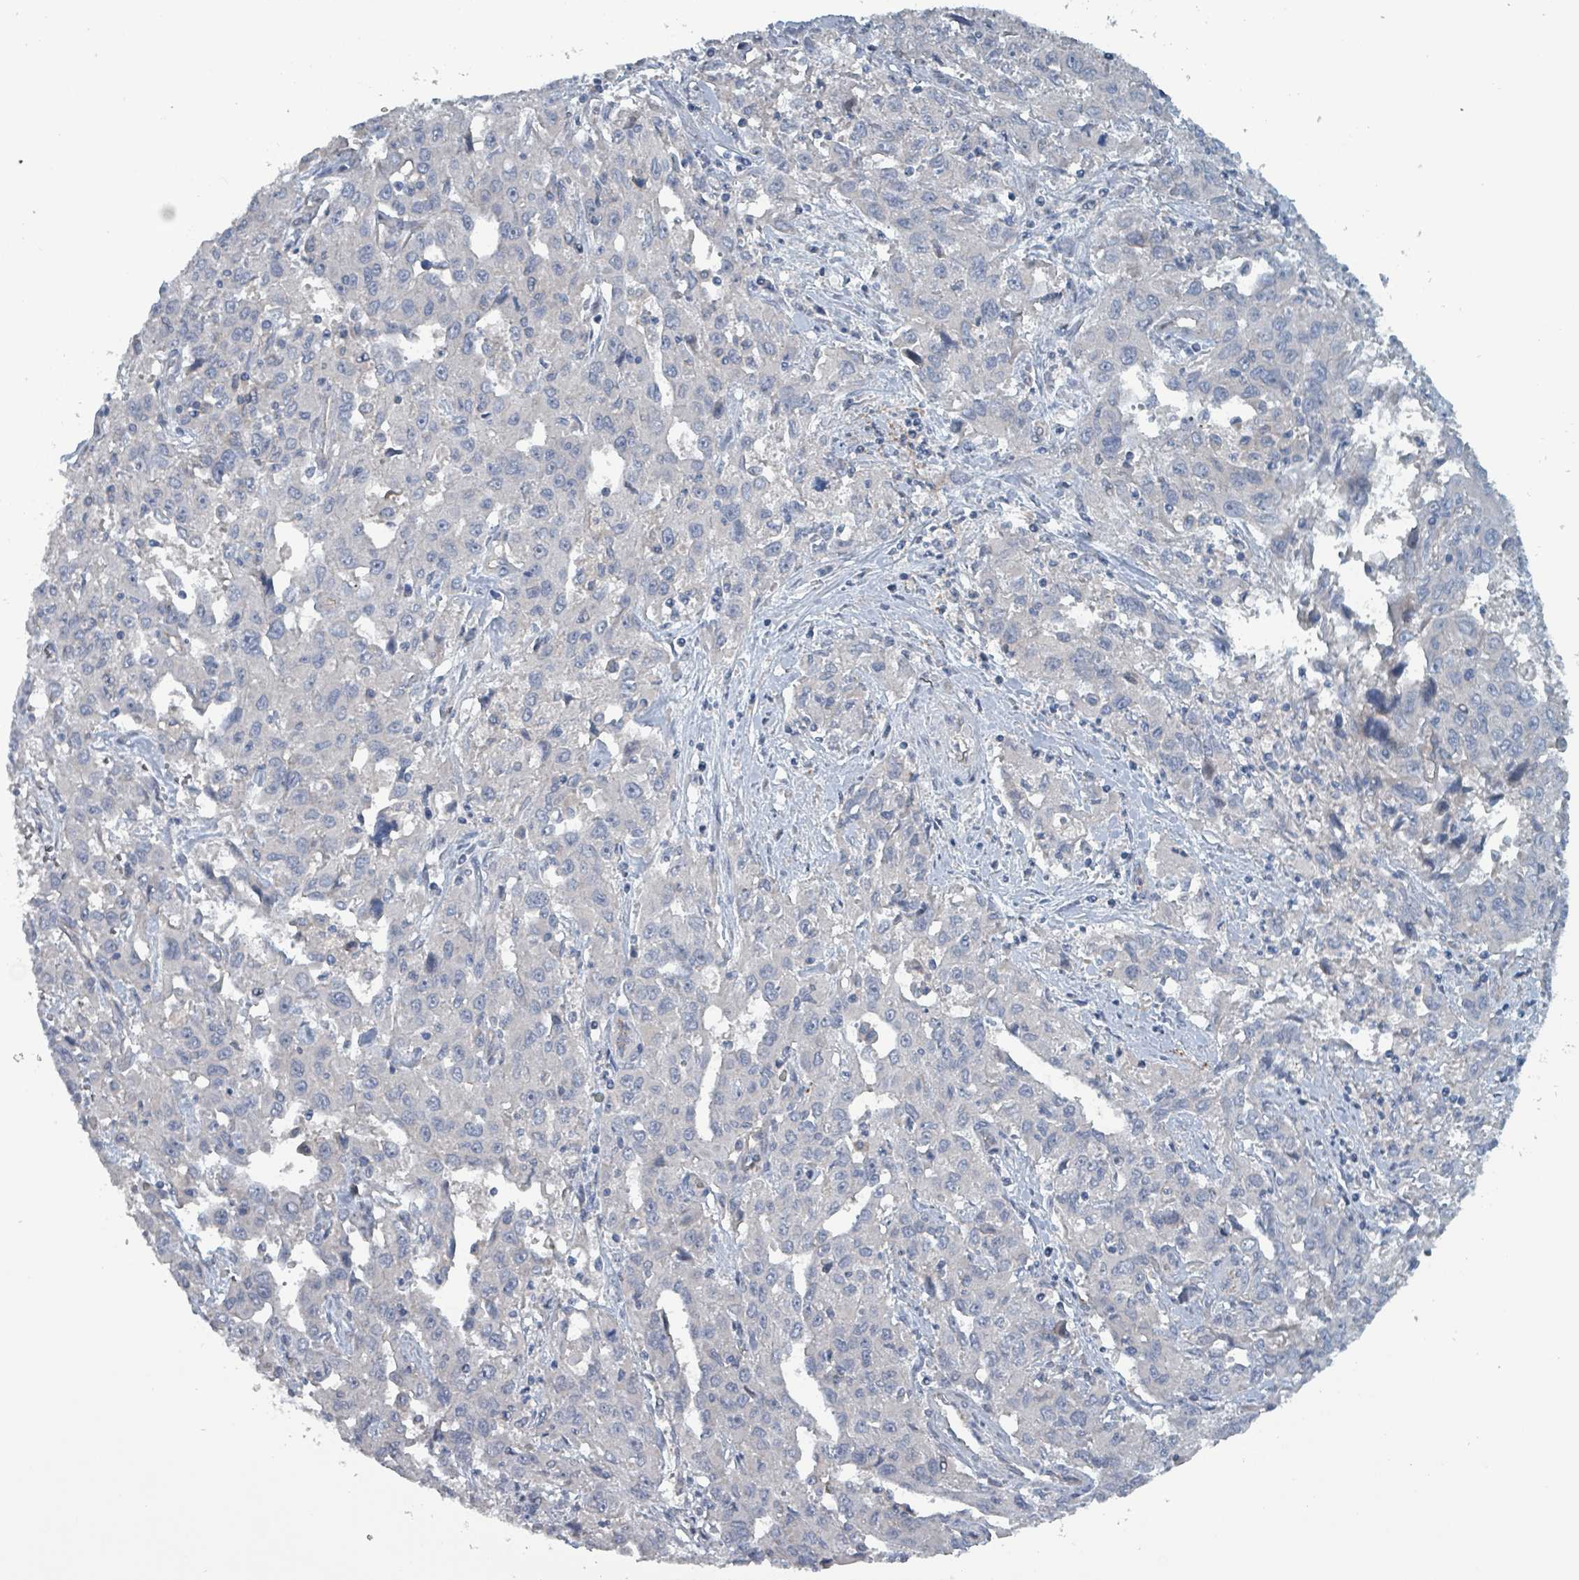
{"staining": {"intensity": "negative", "quantity": "none", "location": "none"}, "tissue": "liver cancer", "cell_type": "Tumor cells", "image_type": "cancer", "snomed": [{"axis": "morphology", "description": "Carcinoma, Hepatocellular, NOS"}, {"axis": "topography", "description": "Liver"}], "caption": "Immunohistochemical staining of human hepatocellular carcinoma (liver) reveals no significant expression in tumor cells.", "gene": "TAAR5", "patient": {"sex": "male", "age": 63}}